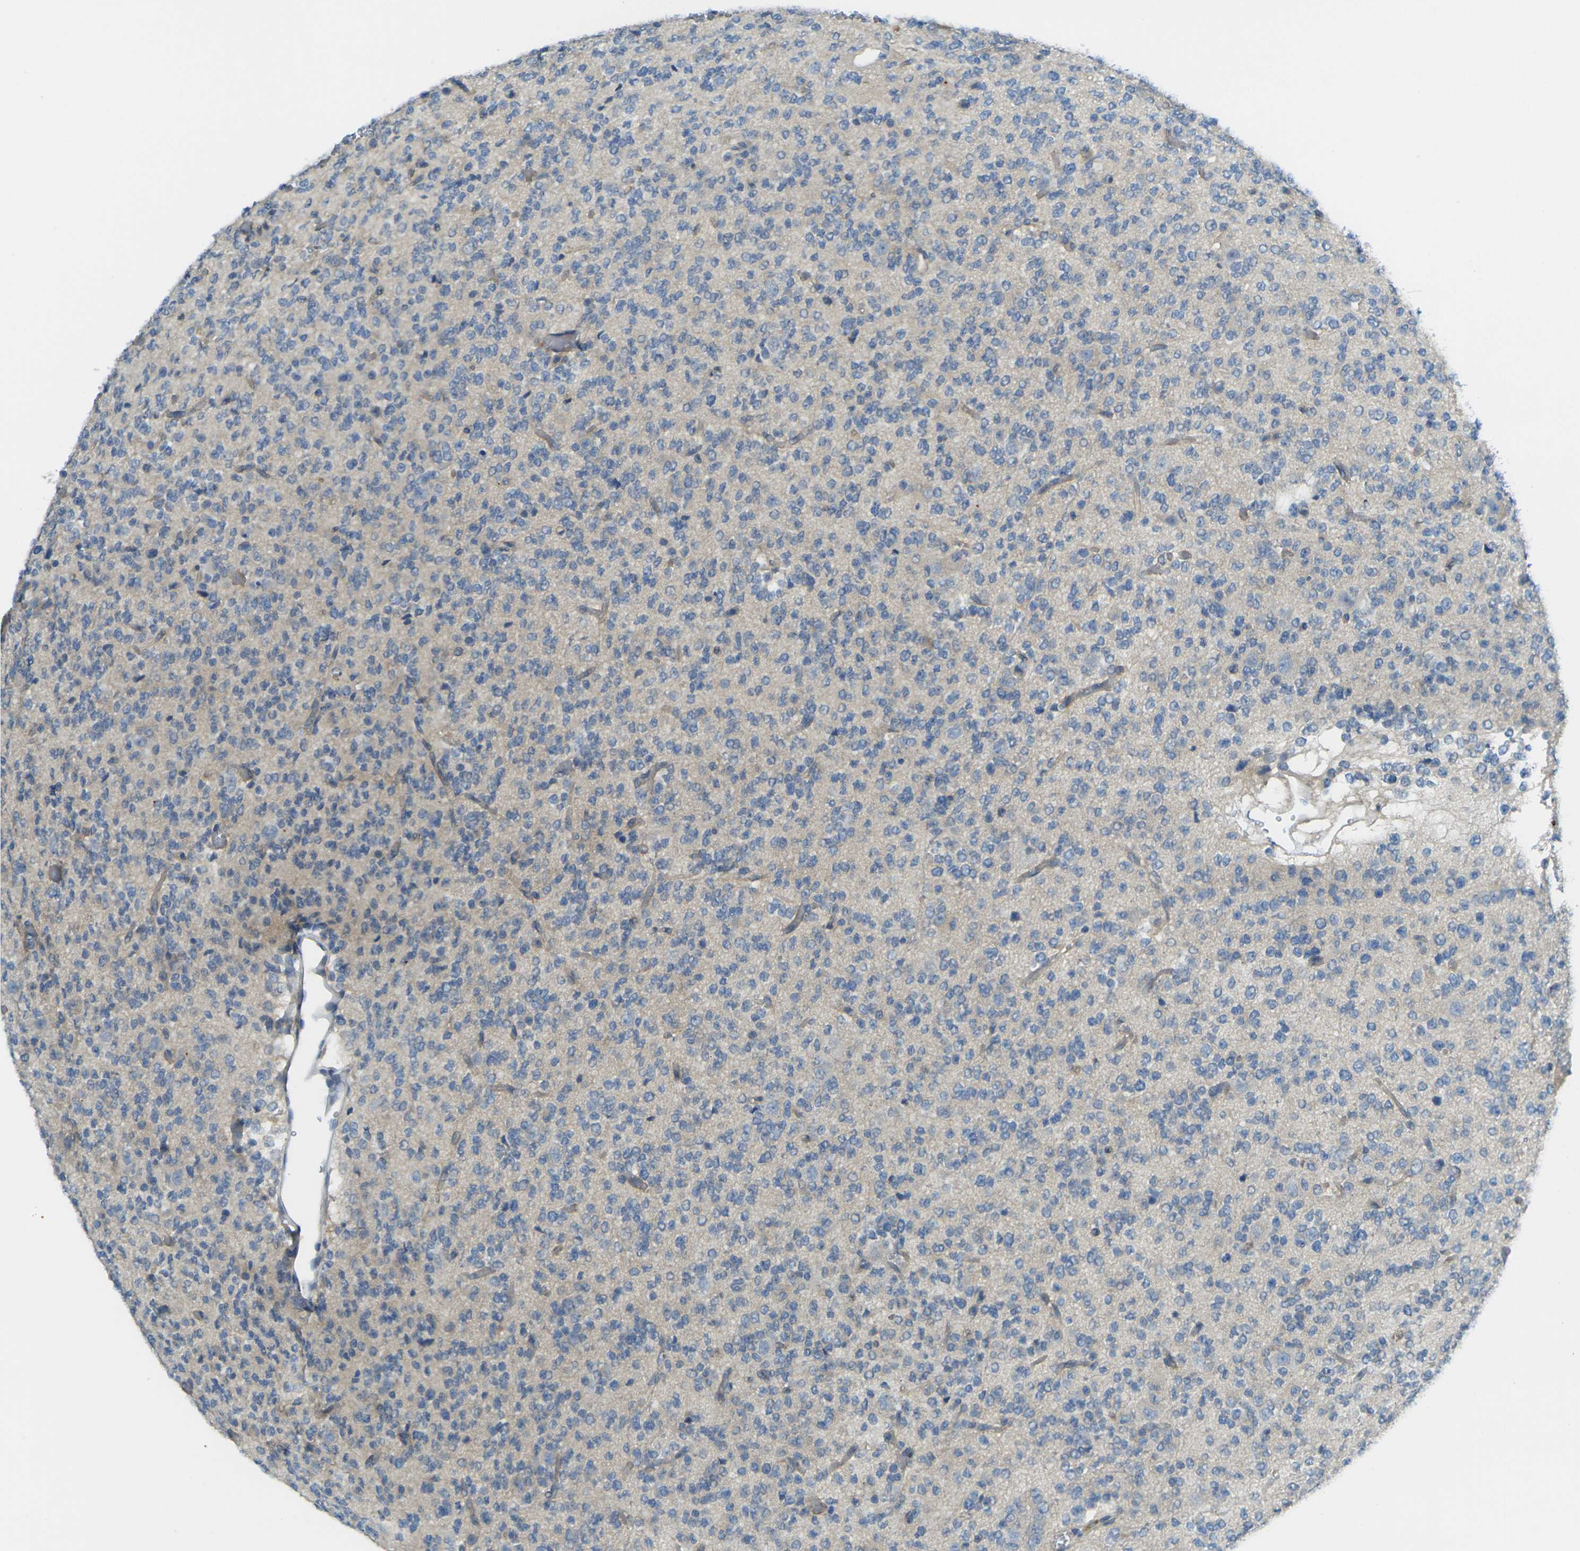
{"staining": {"intensity": "negative", "quantity": "none", "location": "none"}, "tissue": "glioma", "cell_type": "Tumor cells", "image_type": "cancer", "snomed": [{"axis": "morphology", "description": "Glioma, malignant, Low grade"}, {"axis": "topography", "description": "Brain"}], "caption": "Tumor cells are negative for brown protein staining in glioma.", "gene": "RHBDD1", "patient": {"sex": "male", "age": 38}}